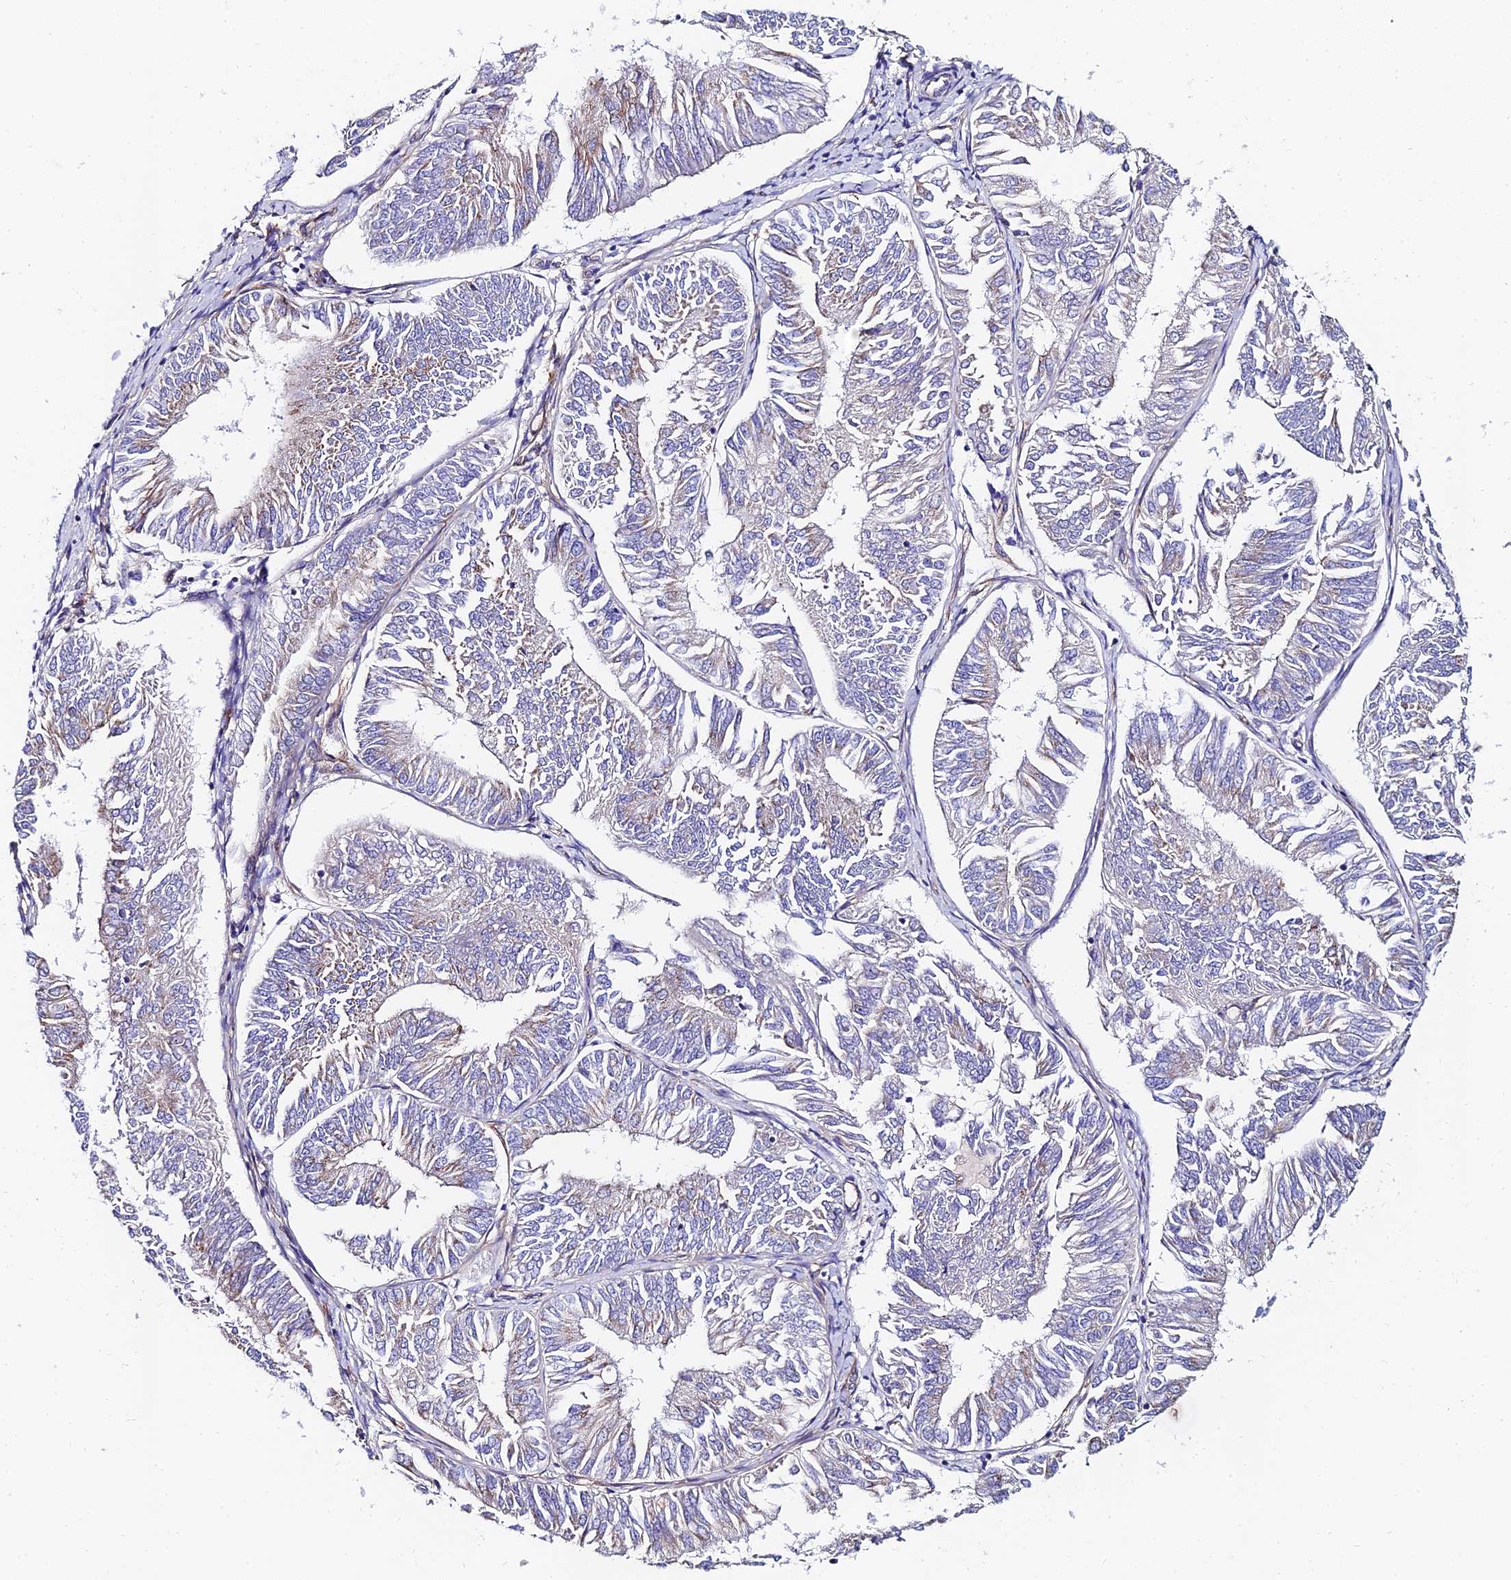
{"staining": {"intensity": "negative", "quantity": "none", "location": "none"}, "tissue": "endometrial cancer", "cell_type": "Tumor cells", "image_type": "cancer", "snomed": [{"axis": "morphology", "description": "Adenocarcinoma, NOS"}, {"axis": "topography", "description": "Endometrium"}], "caption": "Immunohistochemical staining of adenocarcinoma (endometrial) reveals no significant positivity in tumor cells.", "gene": "ADGRF3", "patient": {"sex": "female", "age": 58}}